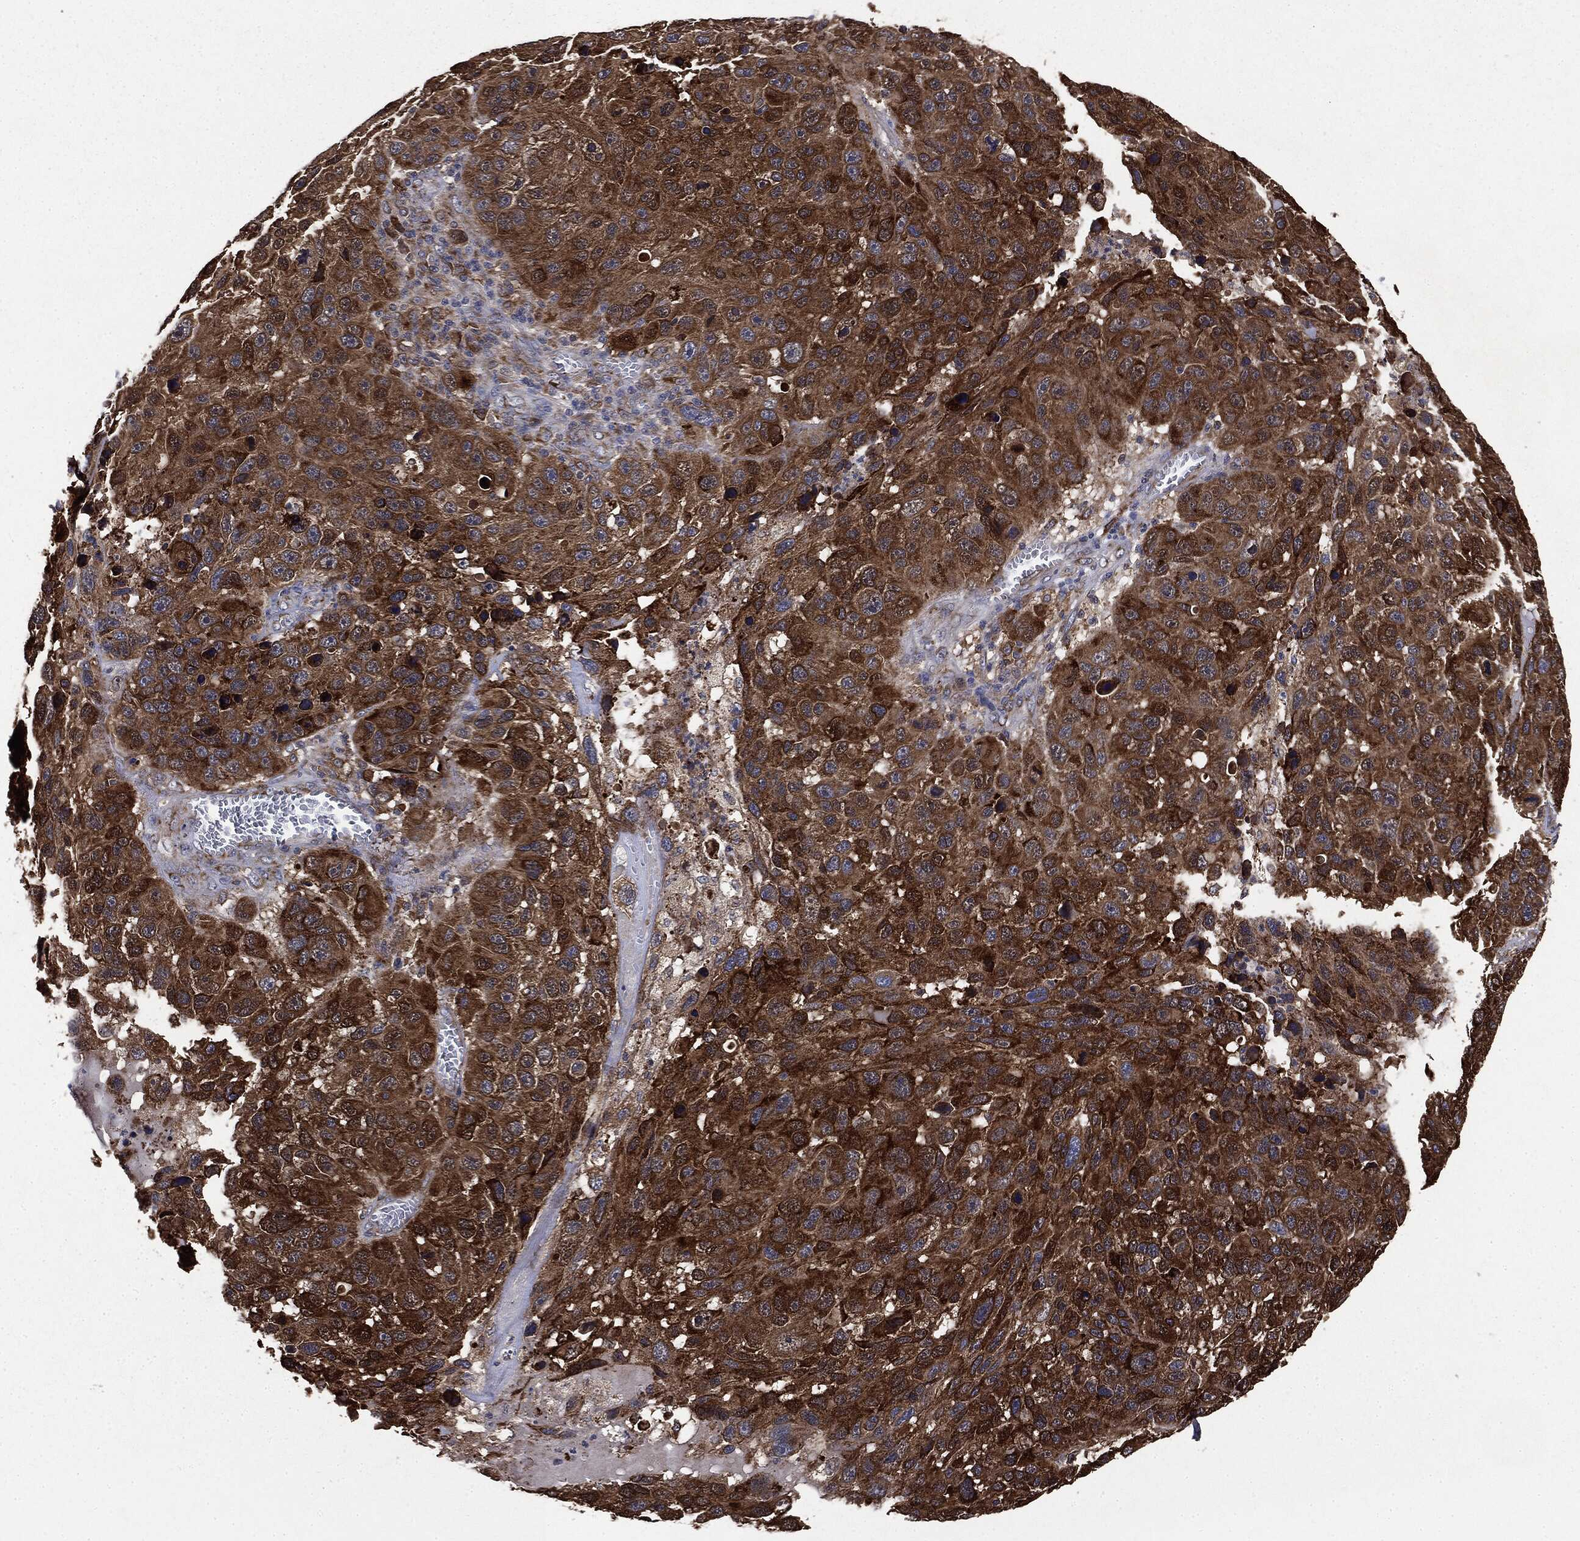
{"staining": {"intensity": "strong", "quantity": ">75%", "location": "cytoplasmic/membranous"}, "tissue": "melanoma", "cell_type": "Tumor cells", "image_type": "cancer", "snomed": [{"axis": "morphology", "description": "Malignant melanoma, NOS"}, {"axis": "topography", "description": "Skin"}], "caption": "Protein expression analysis of malignant melanoma exhibits strong cytoplasmic/membranous positivity in about >75% of tumor cells.", "gene": "PLOD3", "patient": {"sex": "male", "age": 53}}